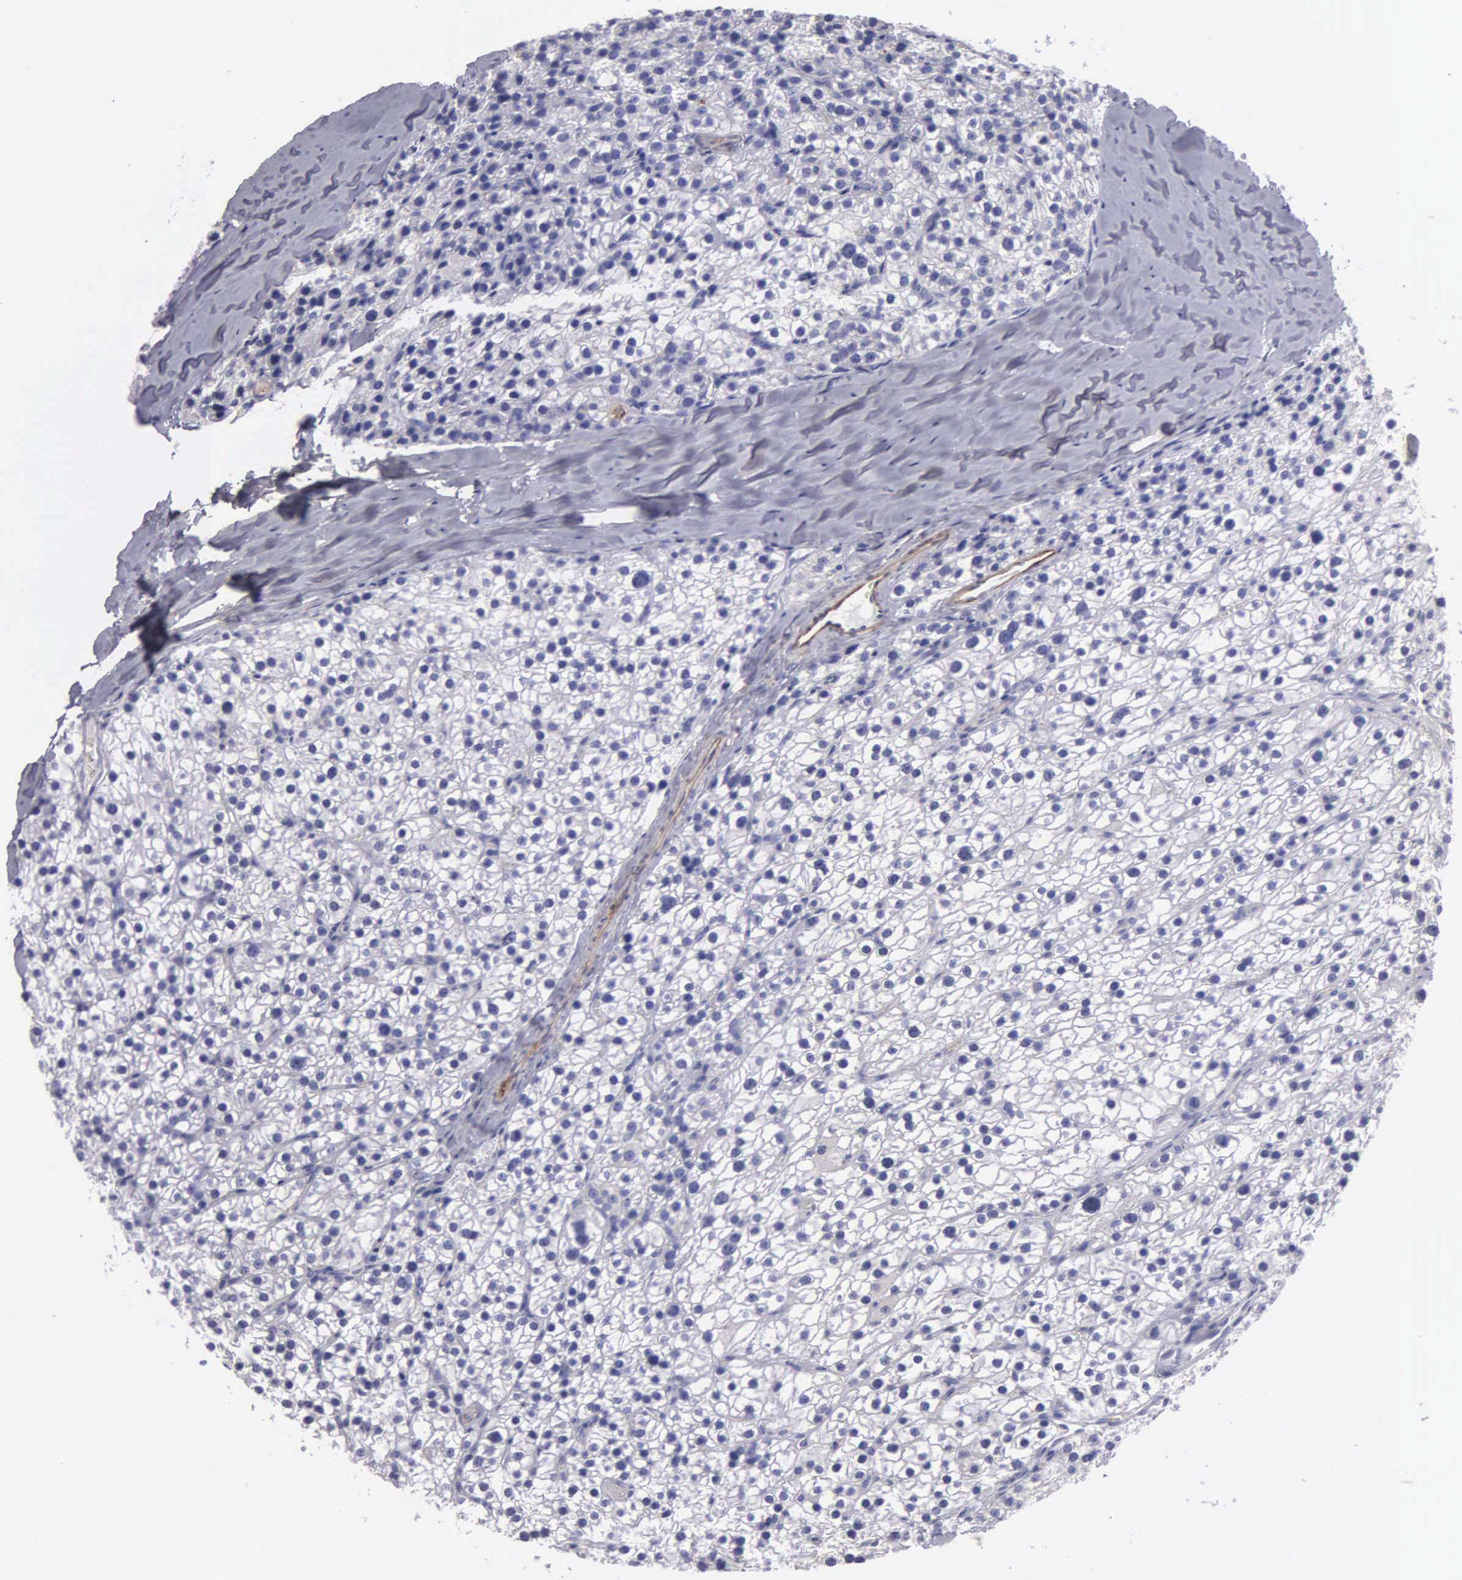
{"staining": {"intensity": "negative", "quantity": "none", "location": "none"}, "tissue": "parathyroid gland", "cell_type": "Glandular cells", "image_type": "normal", "snomed": [{"axis": "morphology", "description": "Normal tissue, NOS"}, {"axis": "topography", "description": "Parathyroid gland"}], "caption": "An IHC micrograph of benign parathyroid gland is shown. There is no staining in glandular cells of parathyroid gland.", "gene": "FBLN5", "patient": {"sex": "female", "age": 54}}